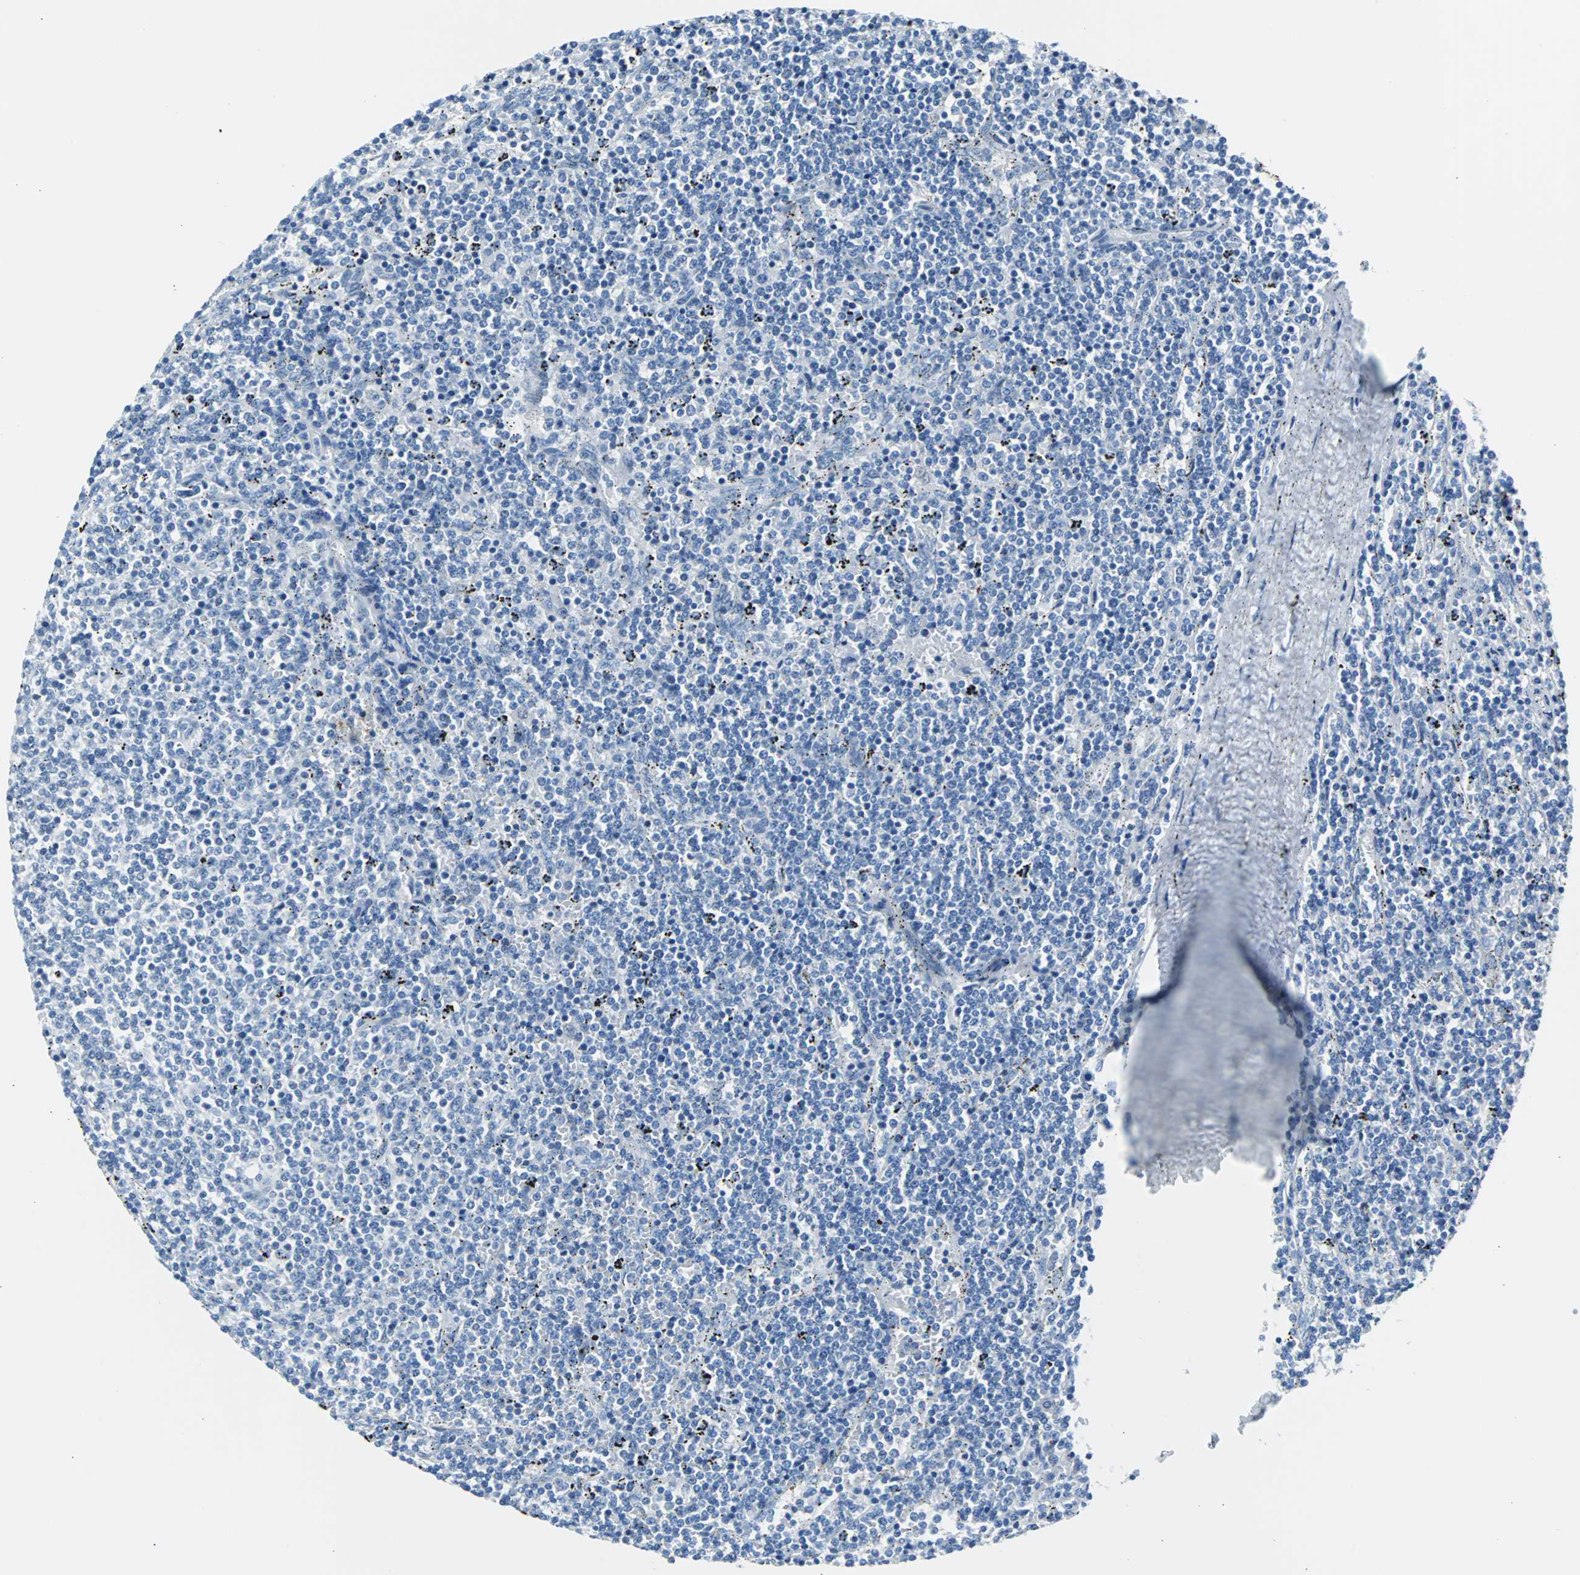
{"staining": {"intensity": "negative", "quantity": "none", "location": "none"}, "tissue": "lymphoma", "cell_type": "Tumor cells", "image_type": "cancer", "snomed": [{"axis": "morphology", "description": "Malignant lymphoma, non-Hodgkin's type, Low grade"}, {"axis": "topography", "description": "Spleen"}], "caption": "Immunohistochemistry (IHC) of lymphoma demonstrates no staining in tumor cells.", "gene": "KRT7", "patient": {"sex": "female", "age": 50}}